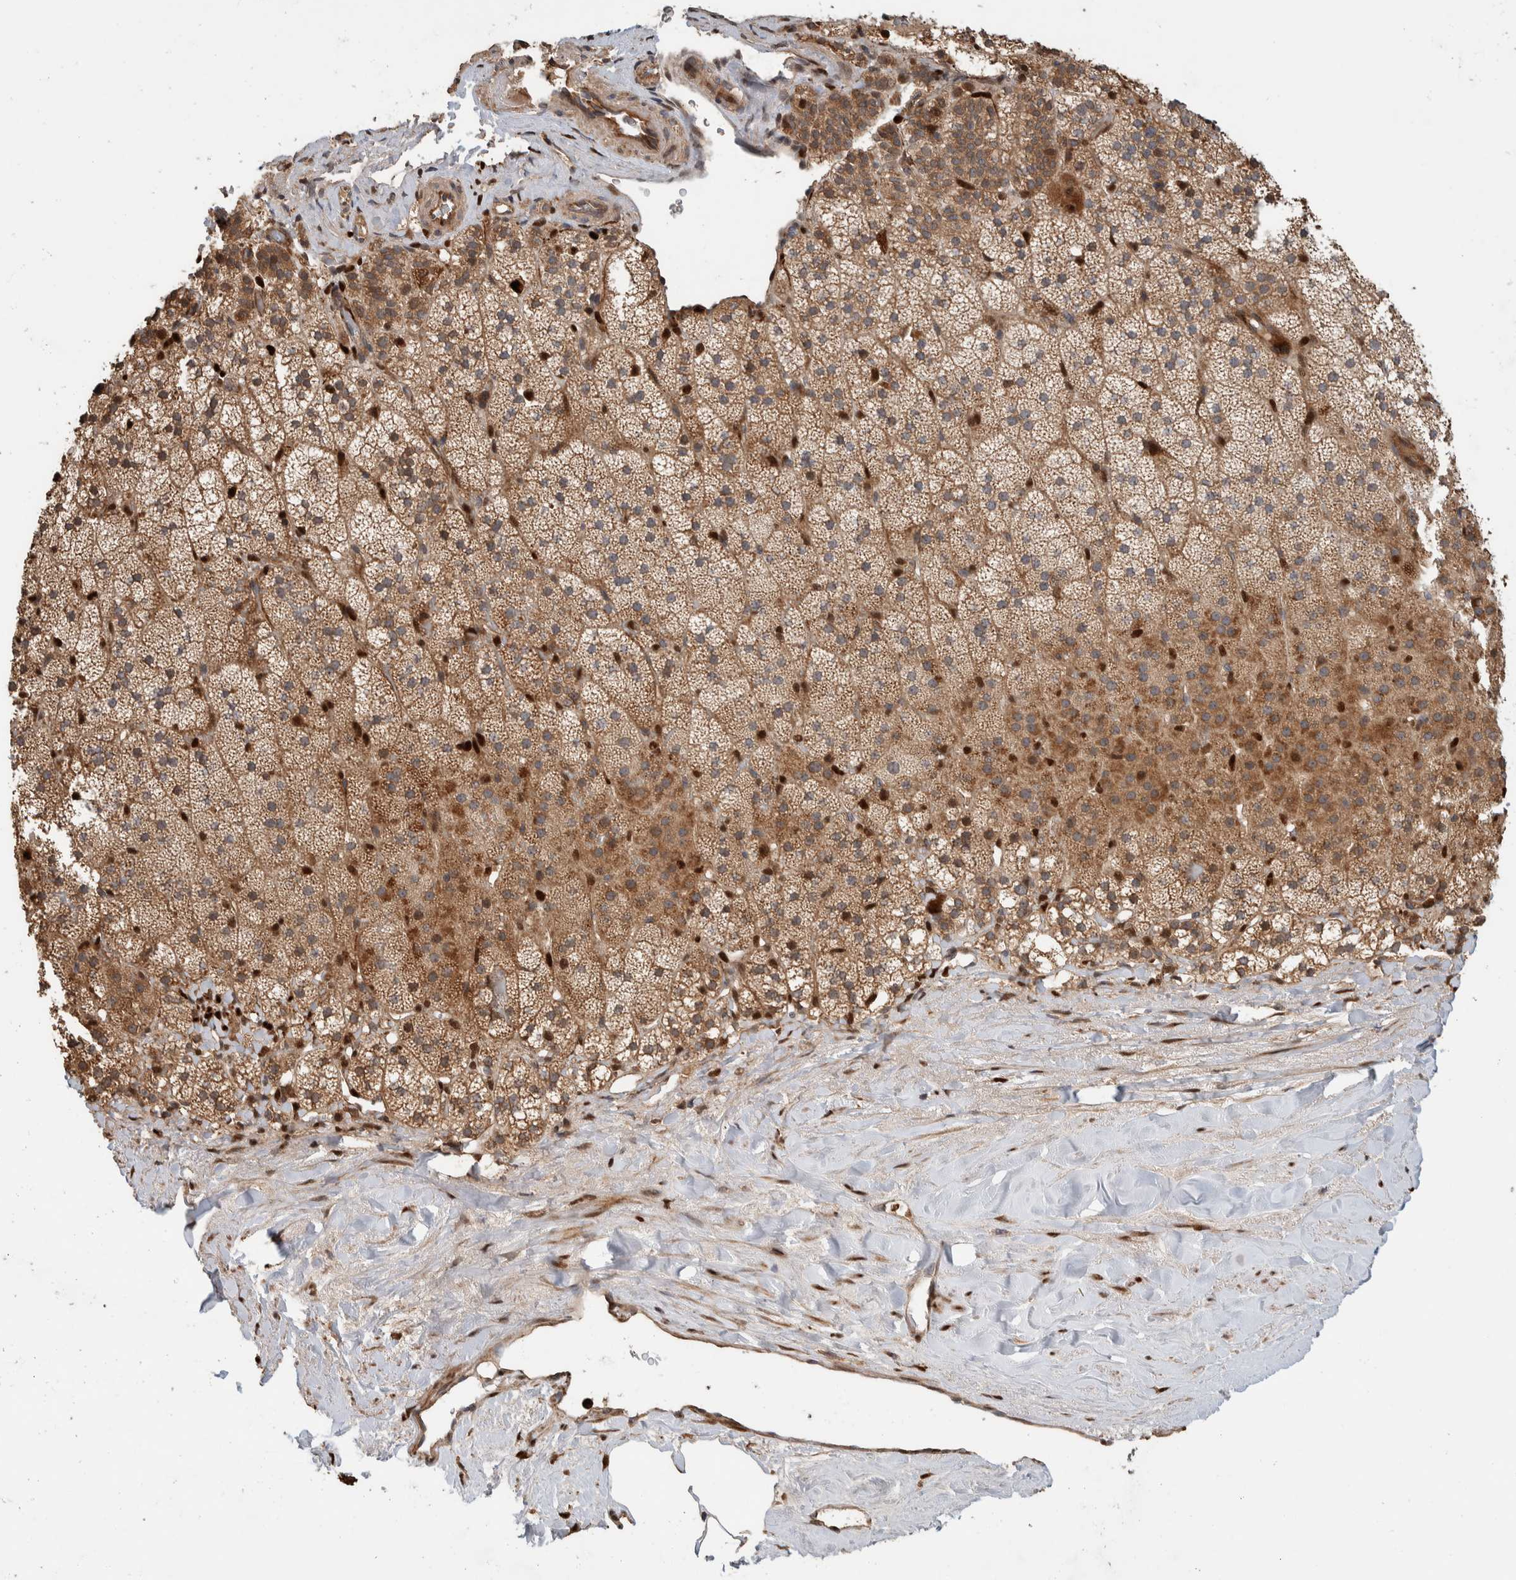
{"staining": {"intensity": "moderate", "quantity": ">75%", "location": "cytoplasmic/membranous"}, "tissue": "adrenal gland", "cell_type": "Glandular cells", "image_type": "normal", "snomed": [{"axis": "morphology", "description": "Normal tissue, NOS"}, {"axis": "topography", "description": "Adrenal gland"}], "caption": "Adrenal gland stained for a protein exhibits moderate cytoplasmic/membranous positivity in glandular cells. (DAB (3,3'-diaminobenzidine) IHC with brightfield microscopy, high magnification).", "gene": "VPS53", "patient": {"sex": "male", "age": 35}}